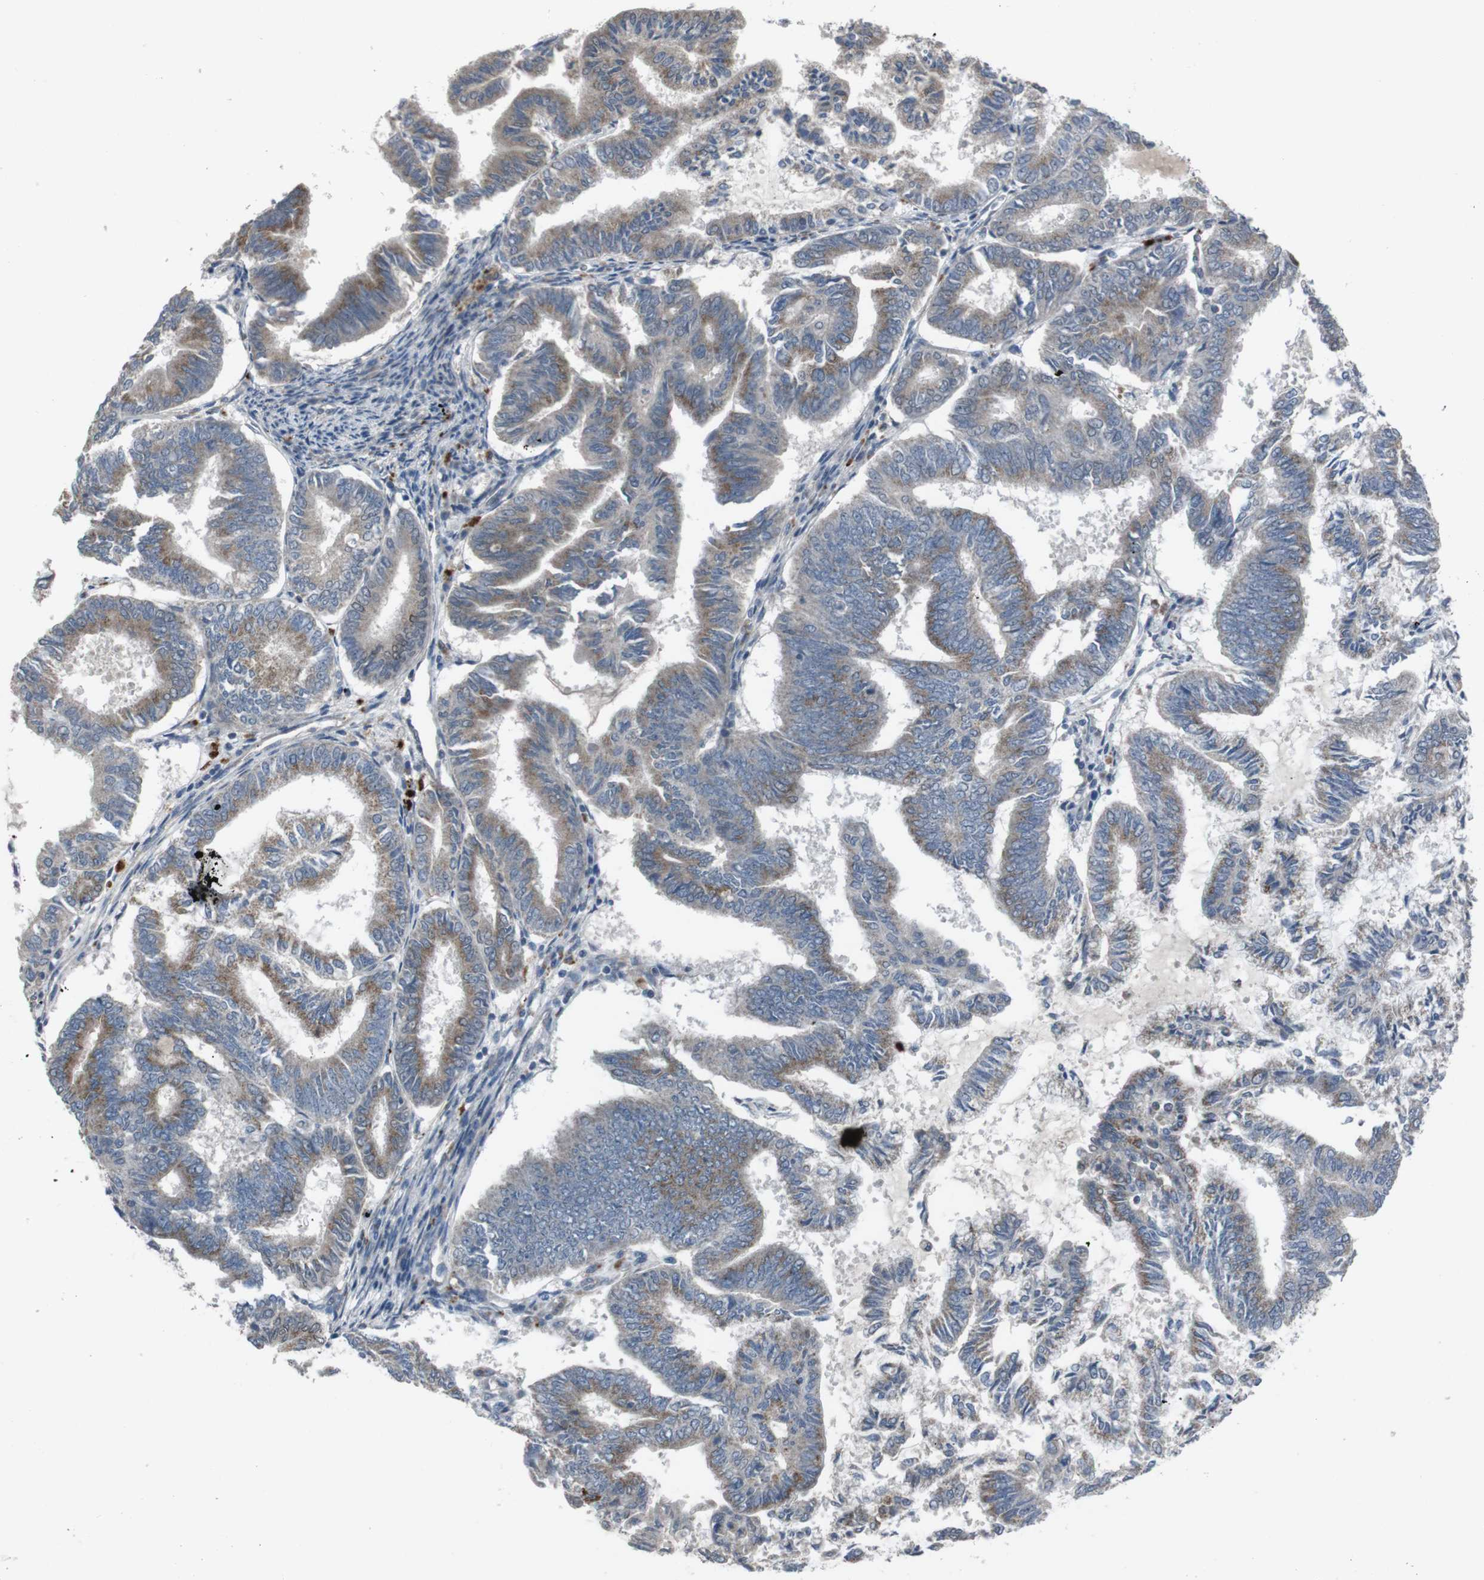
{"staining": {"intensity": "moderate", "quantity": ">75%", "location": "cytoplasmic/membranous"}, "tissue": "endometrial cancer", "cell_type": "Tumor cells", "image_type": "cancer", "snomed": [{"axis": "morphology", "description": "Adenocarcinoma, NOS"}, {"axis": "topography", "description": "Endometrium"}], "caption": "This image shows immunohistochemistry (IHC) staining of human endometrial cancer (adenocarcinoma), with medium moderate cytoplasmic/membranous expression in approximately >75% of tumor cells.", "gene": "EFNA5", "patient": {"sex": "female", "age": 86}}